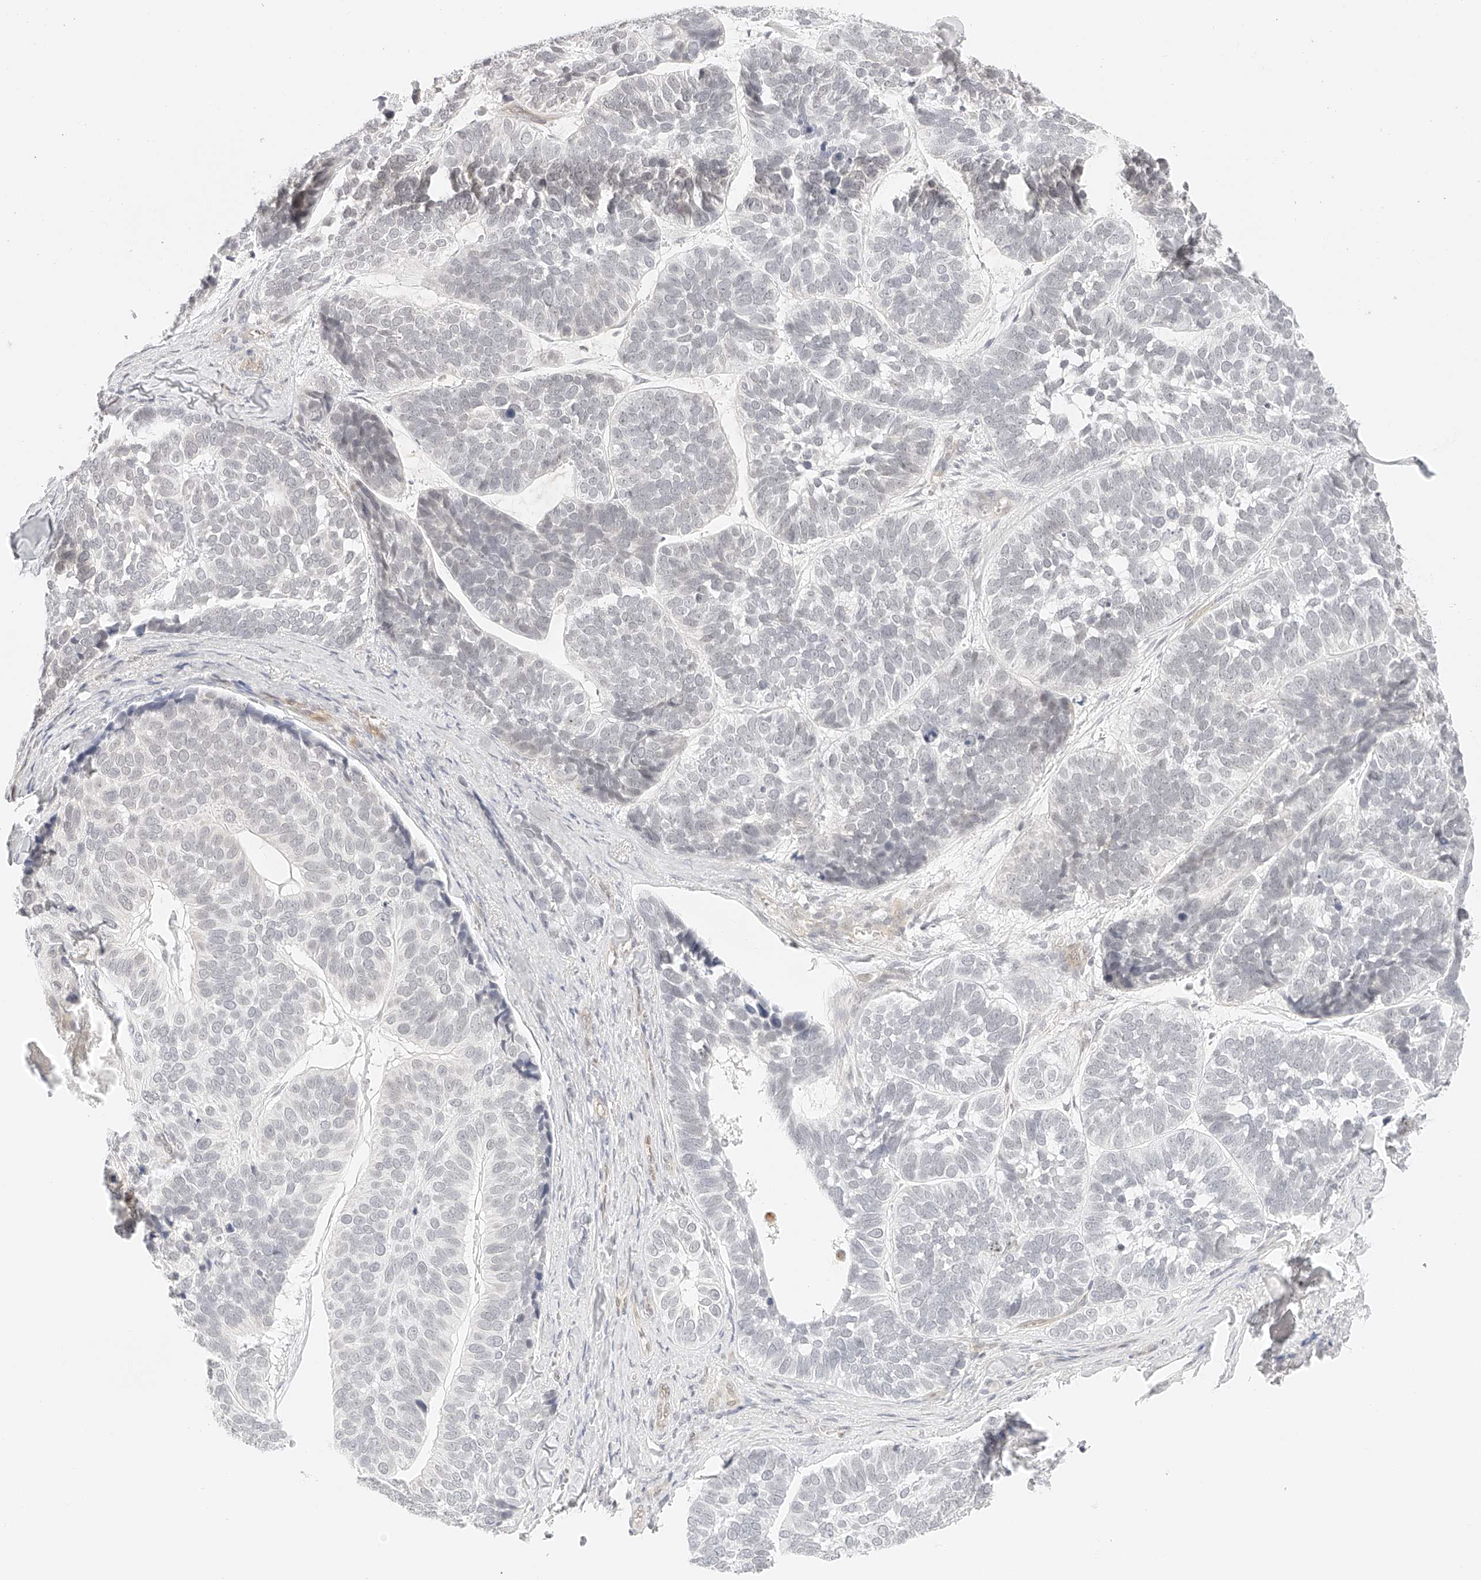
{"staining": {"intensity": "negative", "quantity": "none", "location": "none"}, "tissue": "skin cancer", "cell_type": "Tumor cells", "image_type": "cancer", "snomed": [{"axis": "morphology", "description": "Basal cell carcinoma"}, {"axis": "topography", "description": "Skin"}], "caption": "Basal cell carcinoma (skin) was stained to show a protein in brown. There is no significant expression in tumor cells. (DAB IHC with hematoxylin counter stain).", "gene": "ZFP69", "patient": {"sex": "male", "age": 62}}